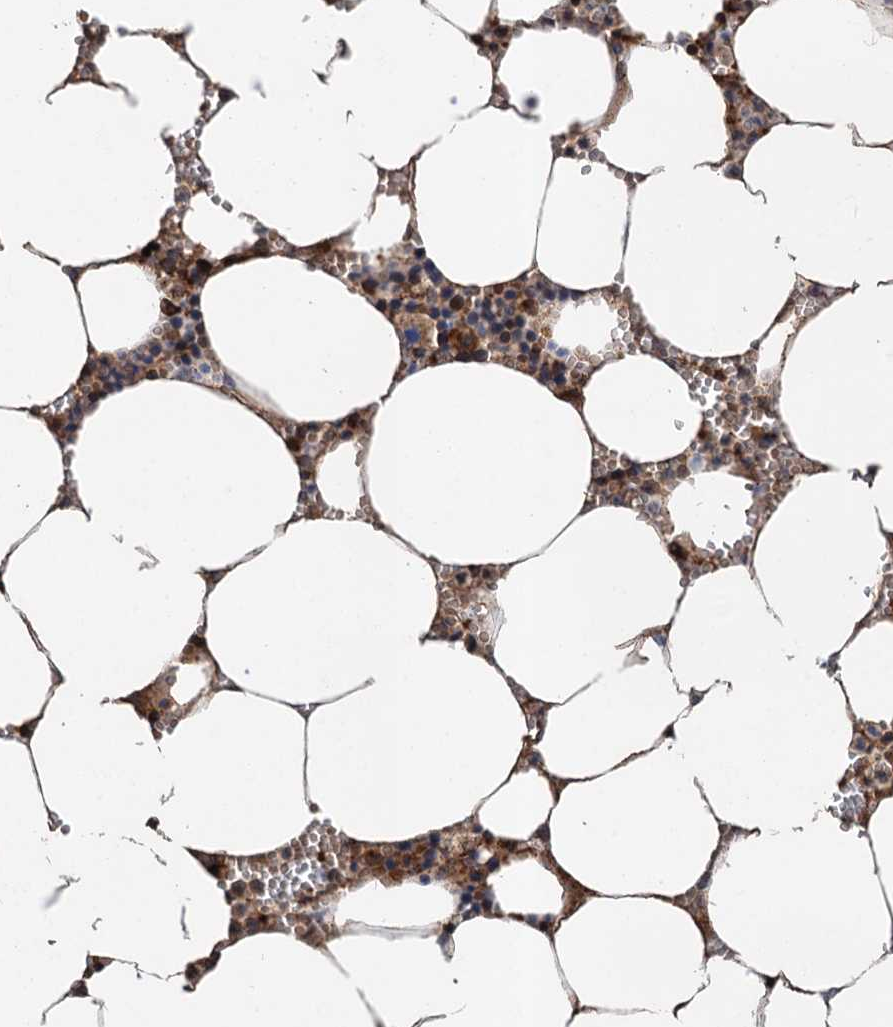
{"staining": {"intensity": "strong", "quantity": "25%-75%", "location": "cytoplasmic/membranous"}, "tissue": "bone marrow", "cell_type": "Hematopoietic cells", "image_type": "normal", "snomed": [{"axis": "morphology", "description": "Normal tissue, NOS"}, {"axis": "topography", "description": "Bone marrow"}], "caption": "Immunohistochemistry (IHC) micrograph of normal bone marrow: bone marrow stained using immunohistochemistry demonstrates high levels of strong protein expression localized specifically in the cytoplasmic/membranous of hematopoietic cells, appearing as a cytoplasmic/membranous brown color.", "gene": "DEXI", "patient": {"sex": "male", "age": 70}}